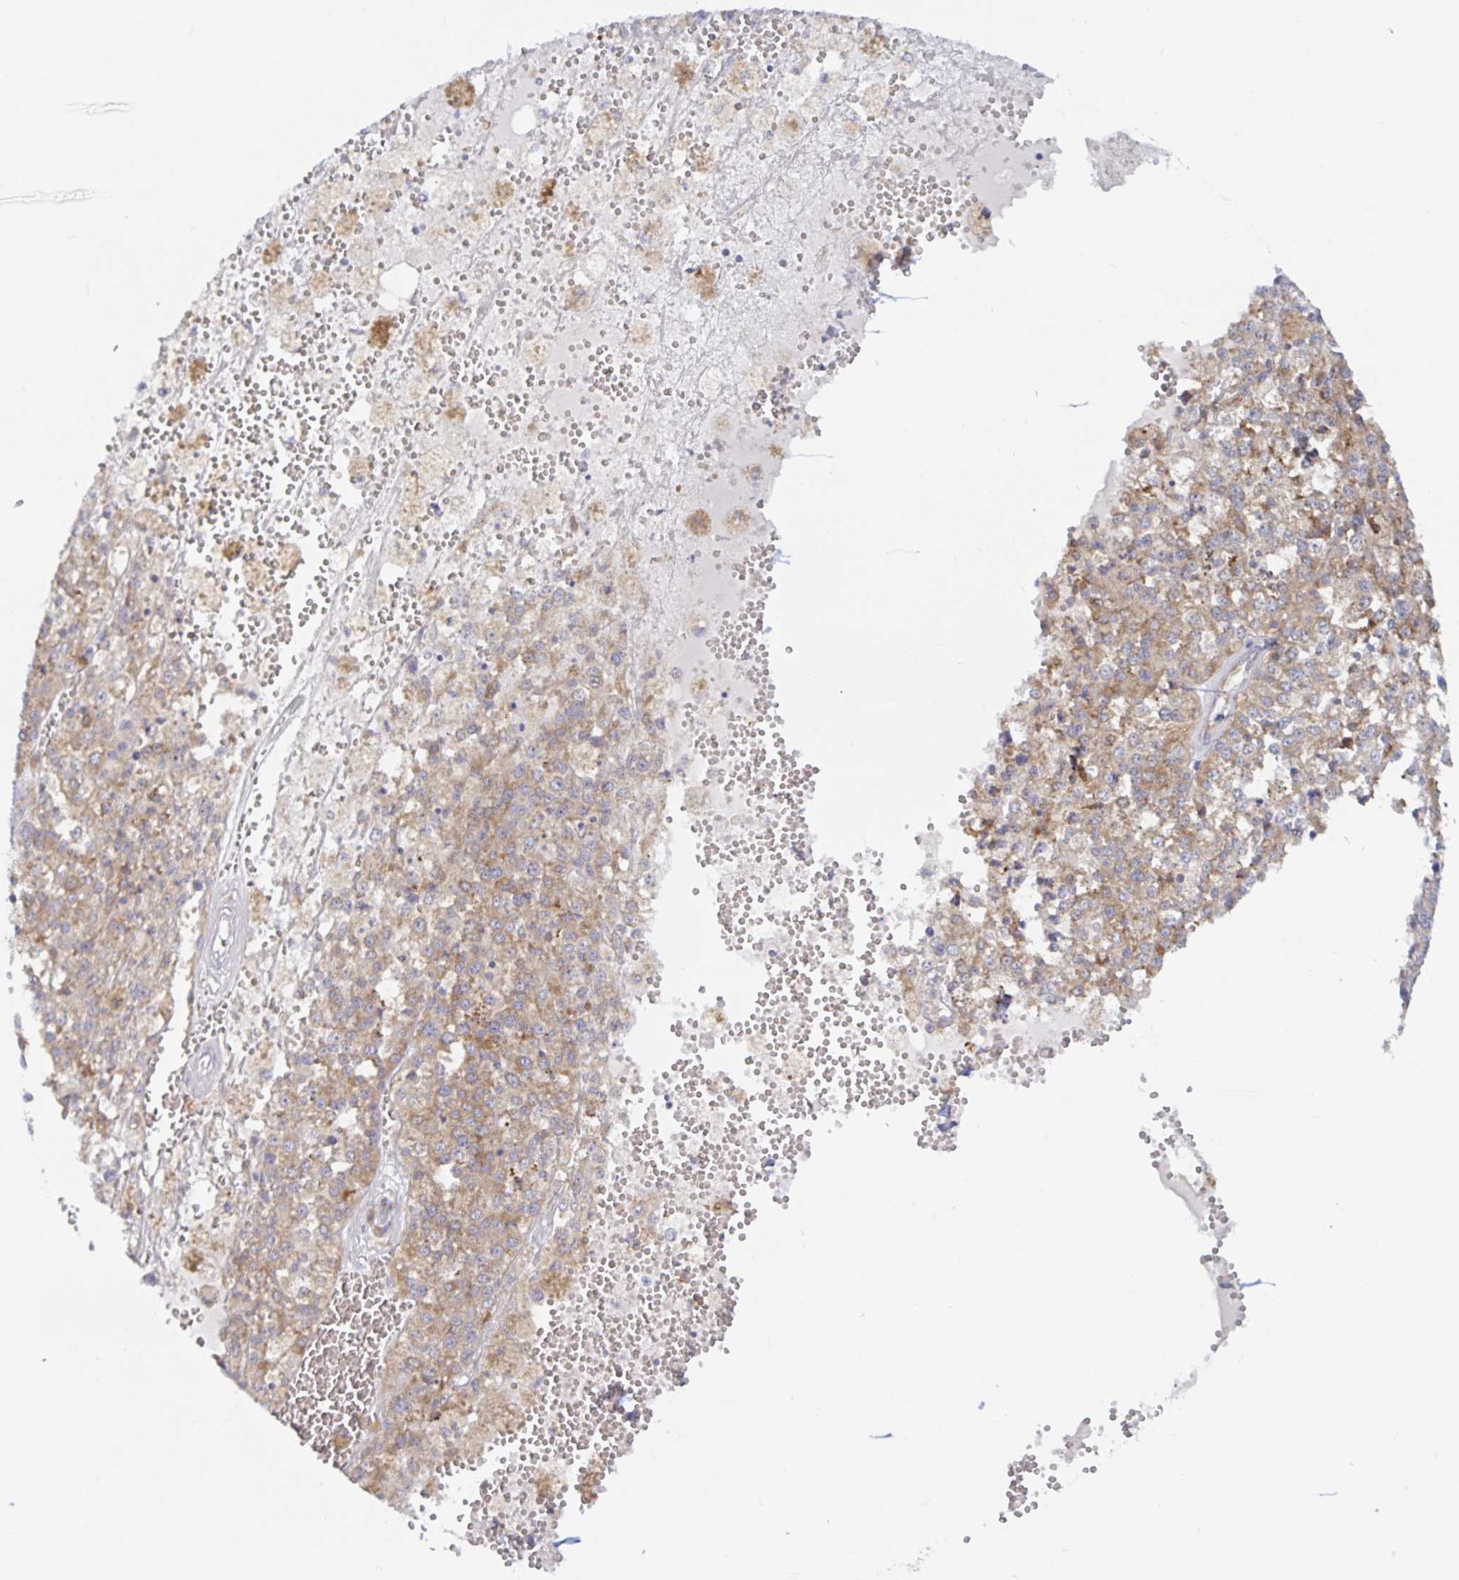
{"staining": {"intensity": "weak", "quantity": ">75%", "location": "cytoplasmic/membranous"}, "tissue": "melanoma", "cell_type": "Tumor cells", "image_type": "cancer", "snomed": [{"axis": "morphology", "description": "Malignant melanoma, Metastatic site"}, {"axis": "topography", "description": "Lymph node"}], "caption": "Malignant melanoma (metastatic site) stained with IHC reveals weak cytoplasmic/membranous positivity in about >75% of tumor cells. The staining is performed using DAB (3,3'-diaminobenzidine) brown chromogen to label protein expression. The nuclei are counter-stained blue using hematoxylin.", "gene": "LARP1", "patient": {"sex": "female", "age": 64}}